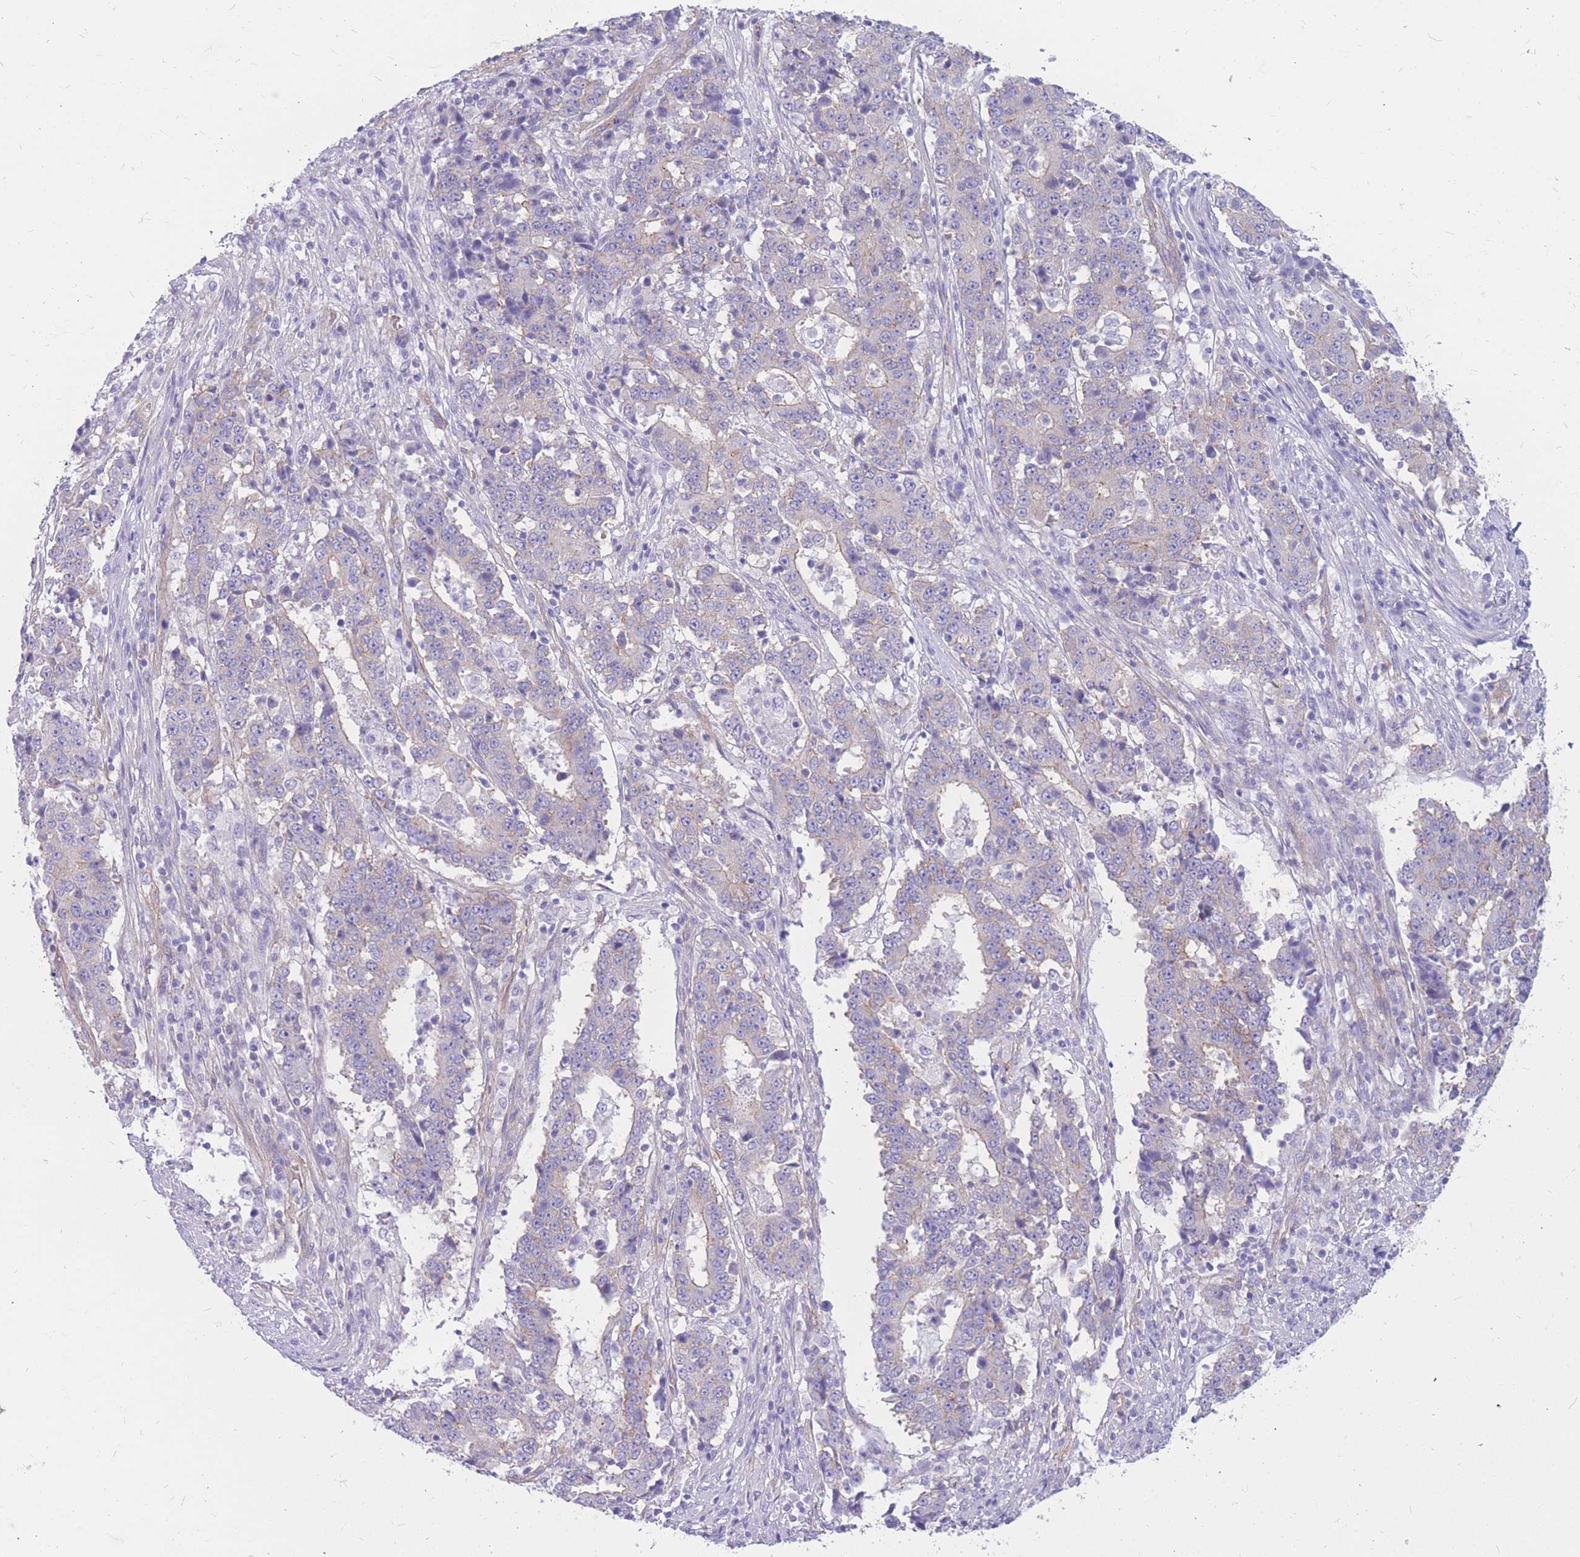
{"staining": {"intensity": "negative", "quantity": "none", "location": "none"}, "tissue": "stomach cancer", "cell_type": "Tumor cells", "image_type": "cancer", "snomed": [{"axis": "morphology", "description": "Adenocarcinoma, NOS"}, {"axis": "topography", "description": "Stomach"}], "caption": "Histopathology image shows no protein expression in tumor cells of stomach adenocarcinoma tissue.", "gene": "ADD2", "patient": {"sex": "male", "age": 59}}